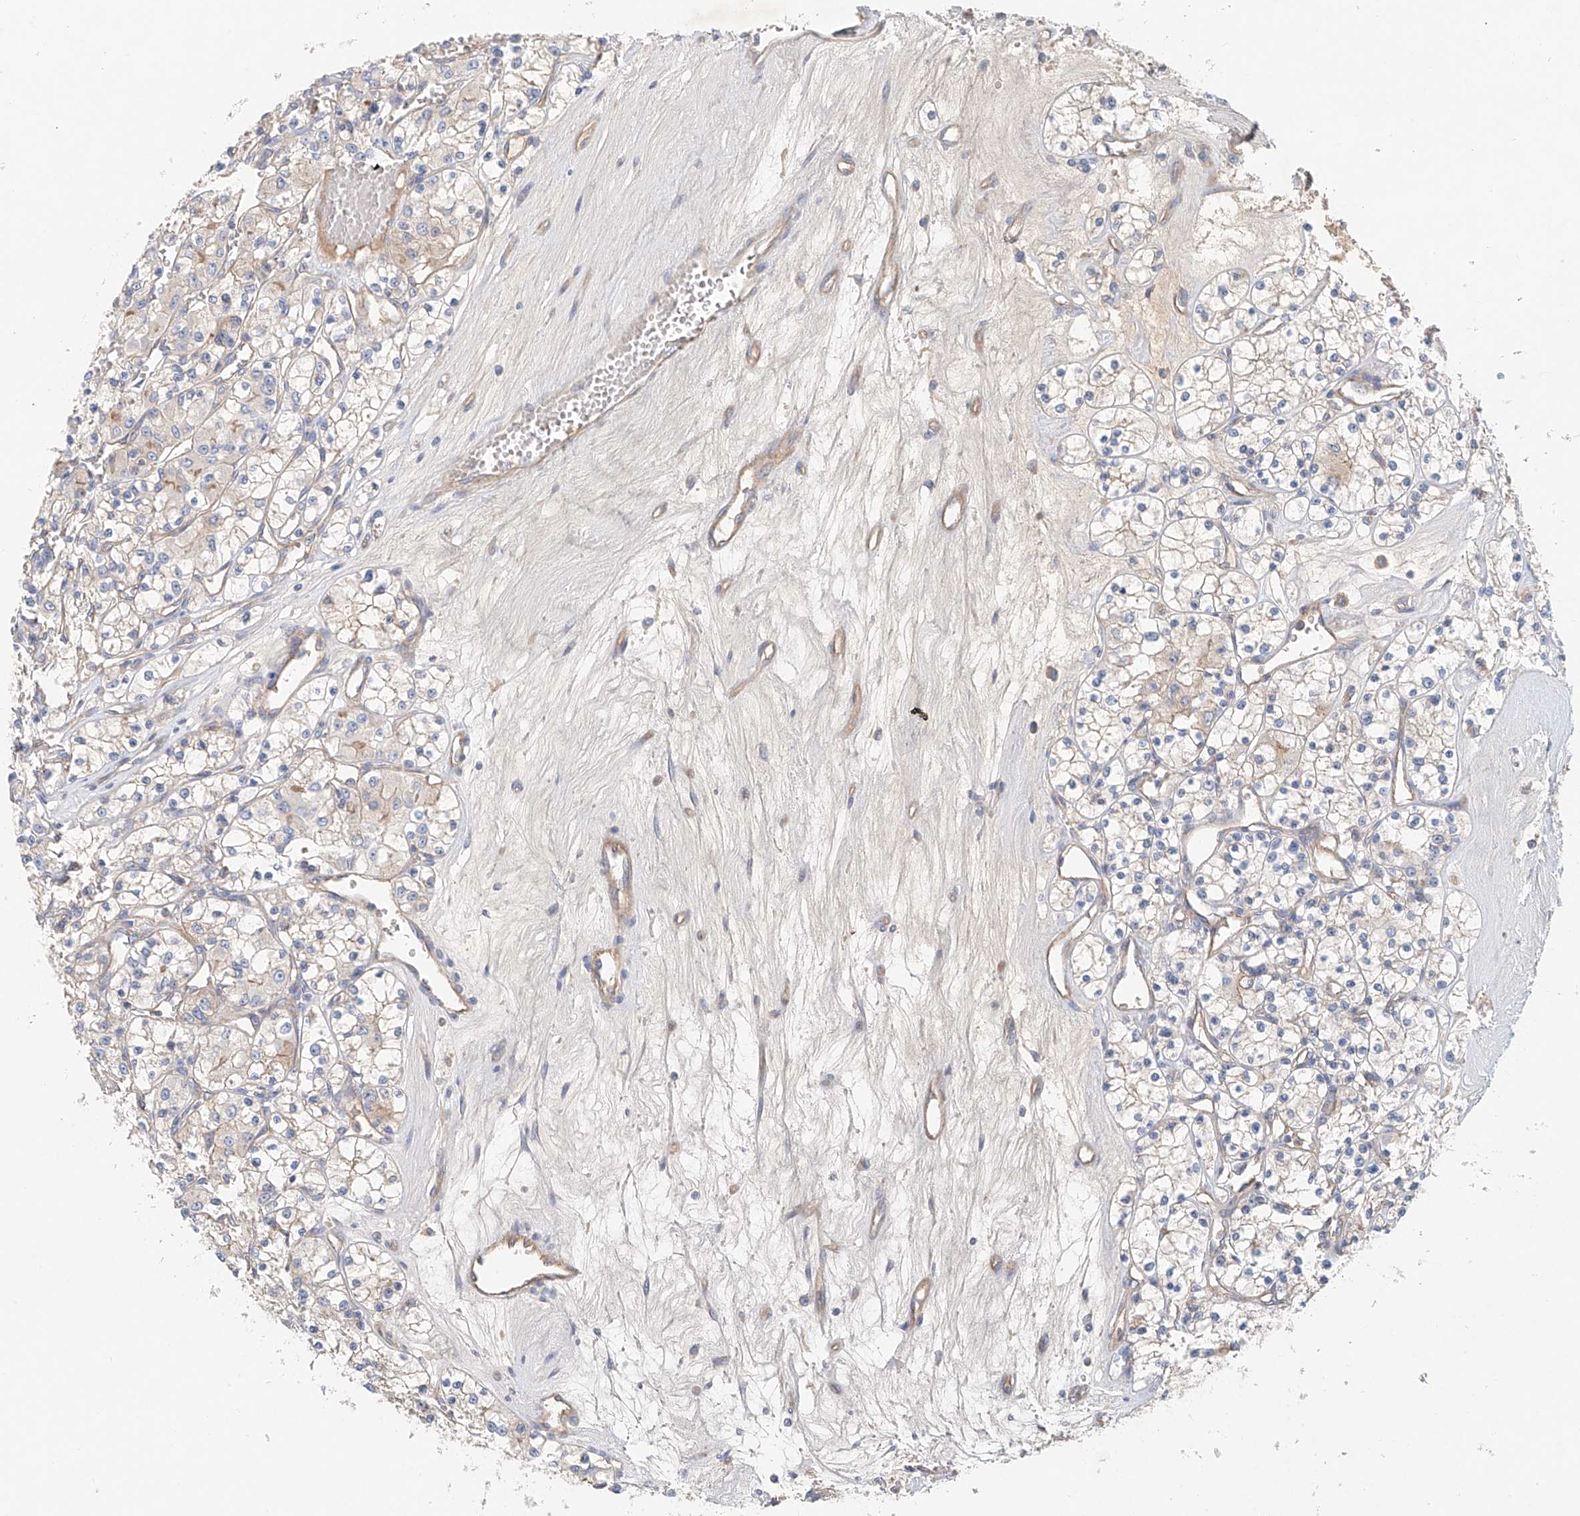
{"staining": {"intensity": "negative", "quantity": "none", "location": "none"}, "tissue": "renal cancer", "cell_type": "Tumor cells", "image_type": "cancer", "snomed": [{"axis": "morphology", "description": "Adenocarcinoma, NOS"}, {"axis": "topography", "description": "Kidney"}], "caption": "There is no significant positivity in tumor cells of renal cancer (adenocarcinoma). The staining is performed using DAB (3,3'-diaminobenzidine) brown chromogen with nuclei counter-stained in using hematoxylin.", "gene": "FRYL", "patient": {"sex": "female", "age": 59}}